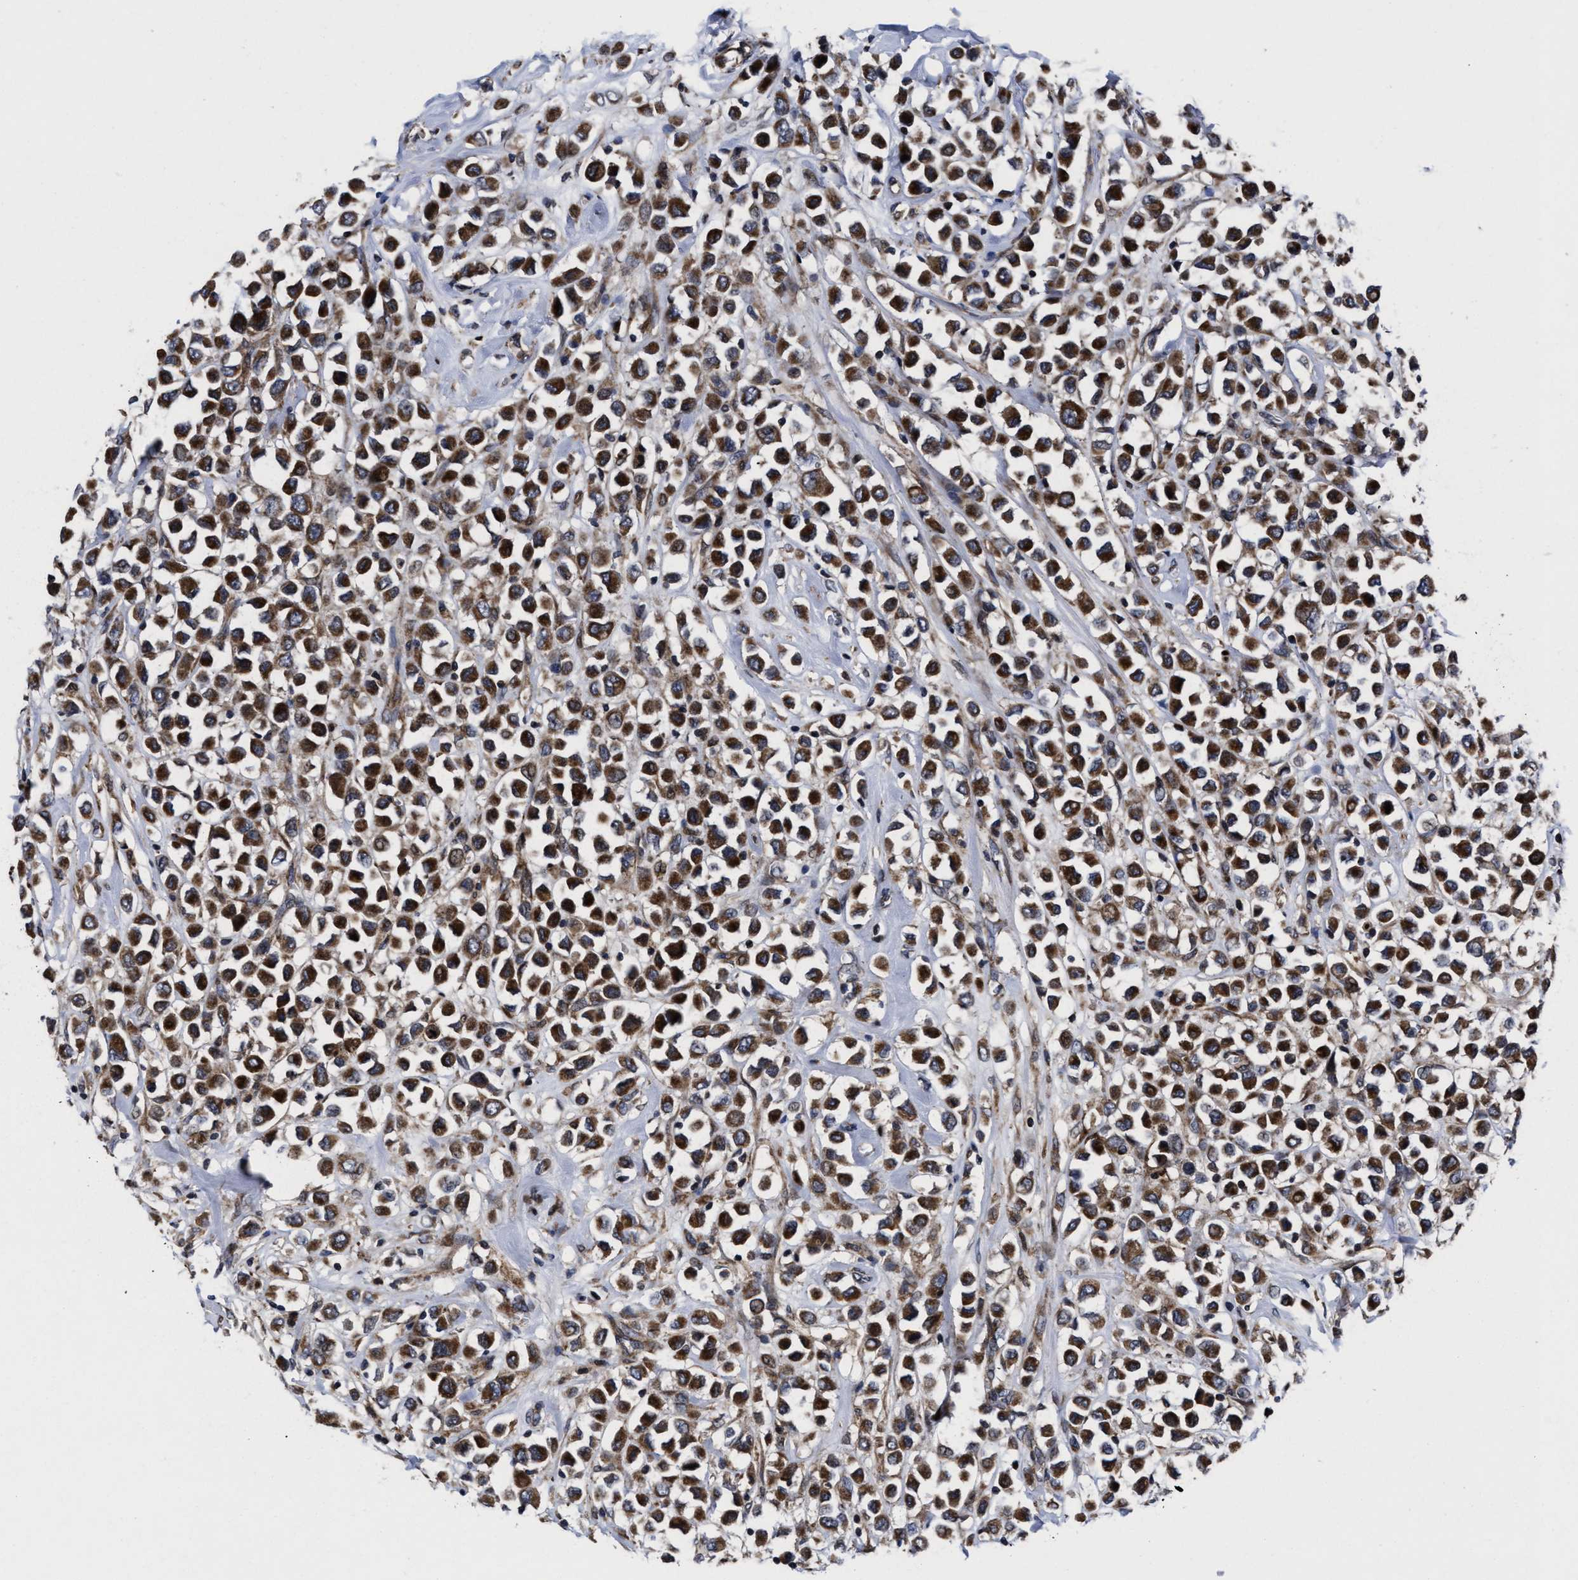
{"staining": {"intensity": "moderate", "quantity": ">75%", "location": "cytoplasmic/membranous"}, "tissue": "breast cancer", "cell_type": "Tumor cells", "image_type": "cancer", "snomed": [{"axis": "morphology", "description": "Duct carcinoma"}, {"axis": "topography", "description": "Breast"}], "caption": "High-magnification brightfield microscopy of breast cancer (invasive ductal carcinoma) stained with DAB (brown) and counterstained with hematoxylin (blue). tumor cells exhibit moderate cytoplasmic/membranous expression is identified in approximately>75% of cells.", "gene": "MRPL50", "patient": {"sex": "female", "age": 61}}